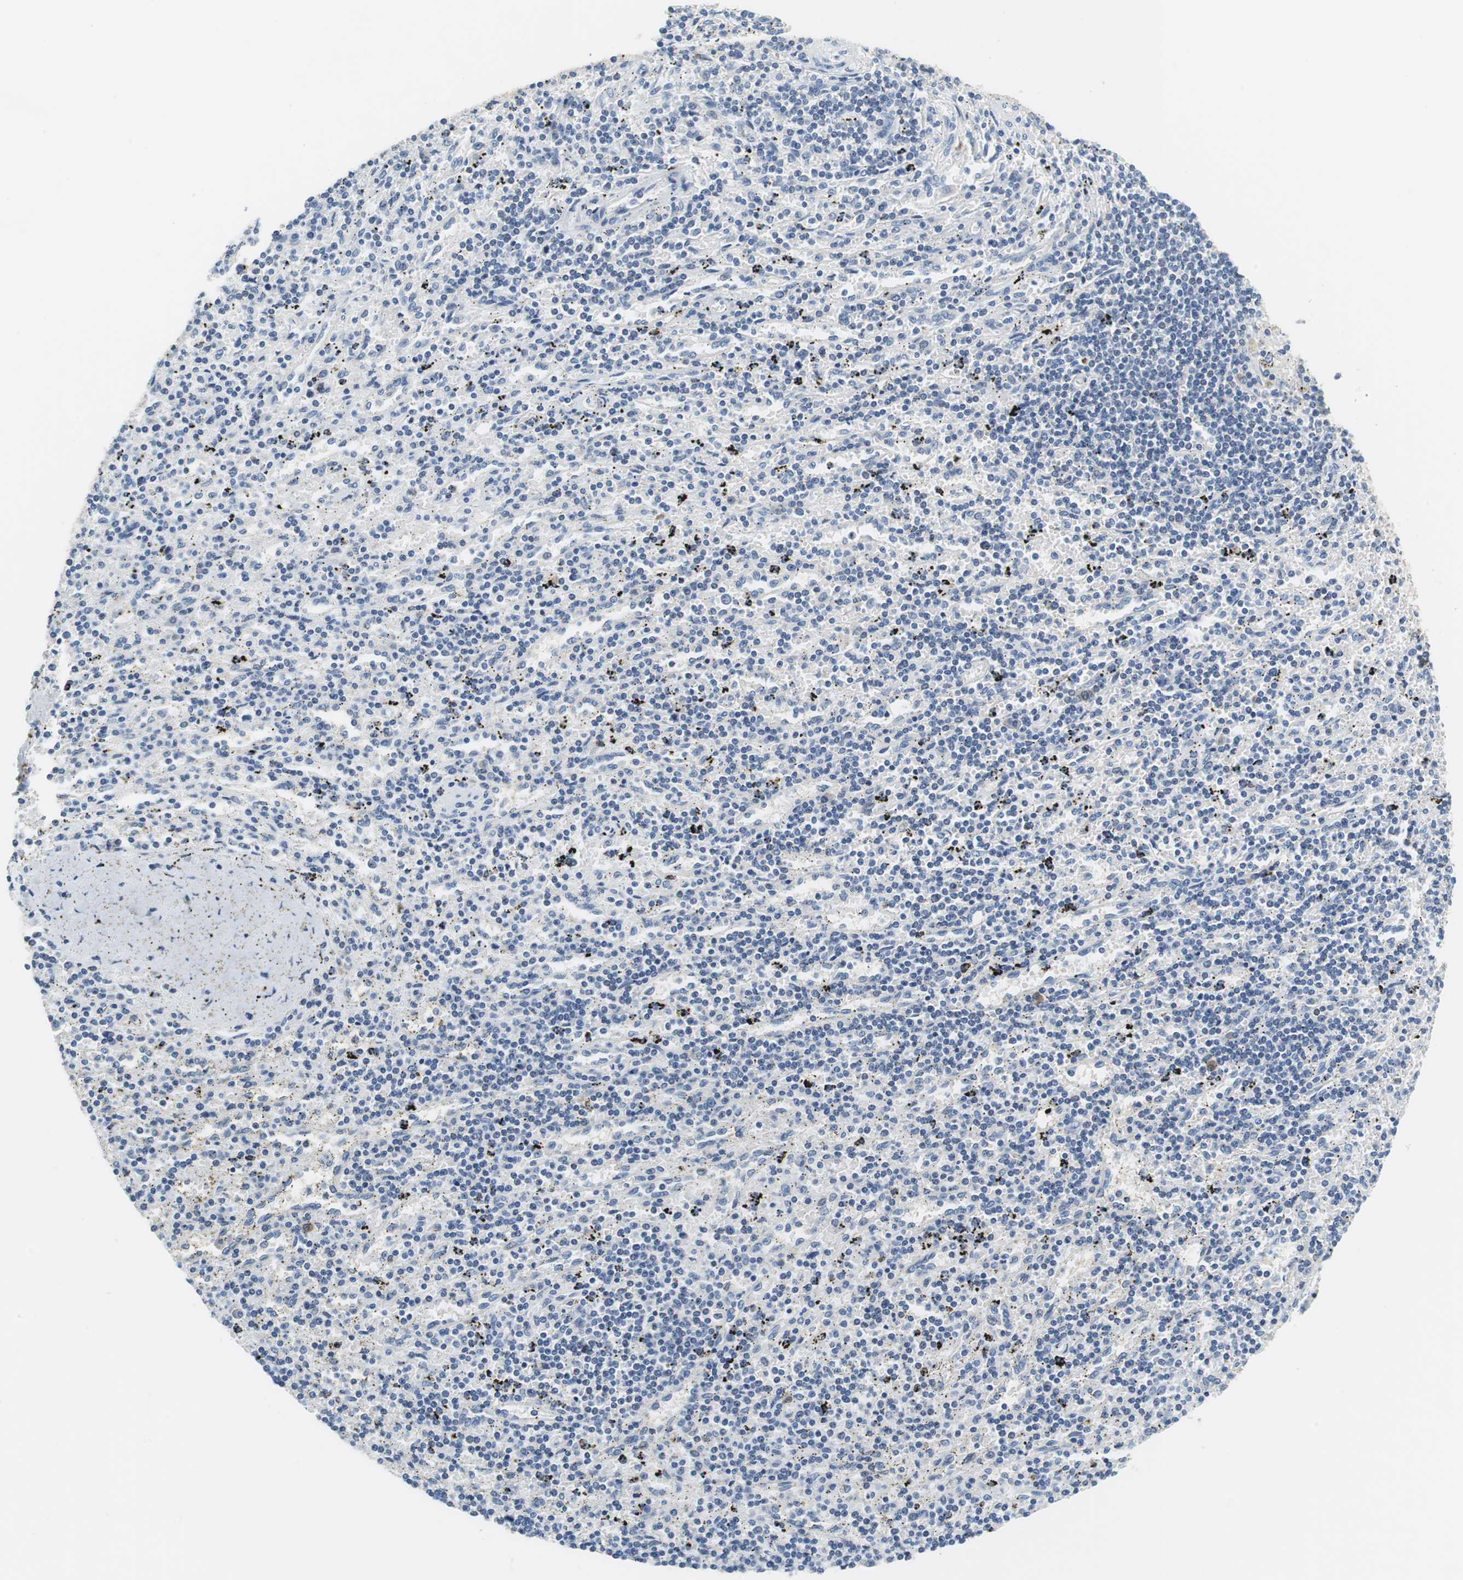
{"staining": {"intensity": "negative", "quantity": "none", "location": "none"}, "tissue": "lymphoma", "cell_type": "Tumor cells", "image_type": "cancer", "snomed": [{"axis": "morphology", "description": "Malignant lymphoma, non-Hodgkin's type, Low grade"}, {"axis": "topography", "description": "Spleen"}], "caption": "IHC of low-grade malignant lymphoma, non-Hodgkin's type reveals no staining in tumor cells.", "gene": "GLCCI1", "patient": {"sex": "male", "age": 76}}